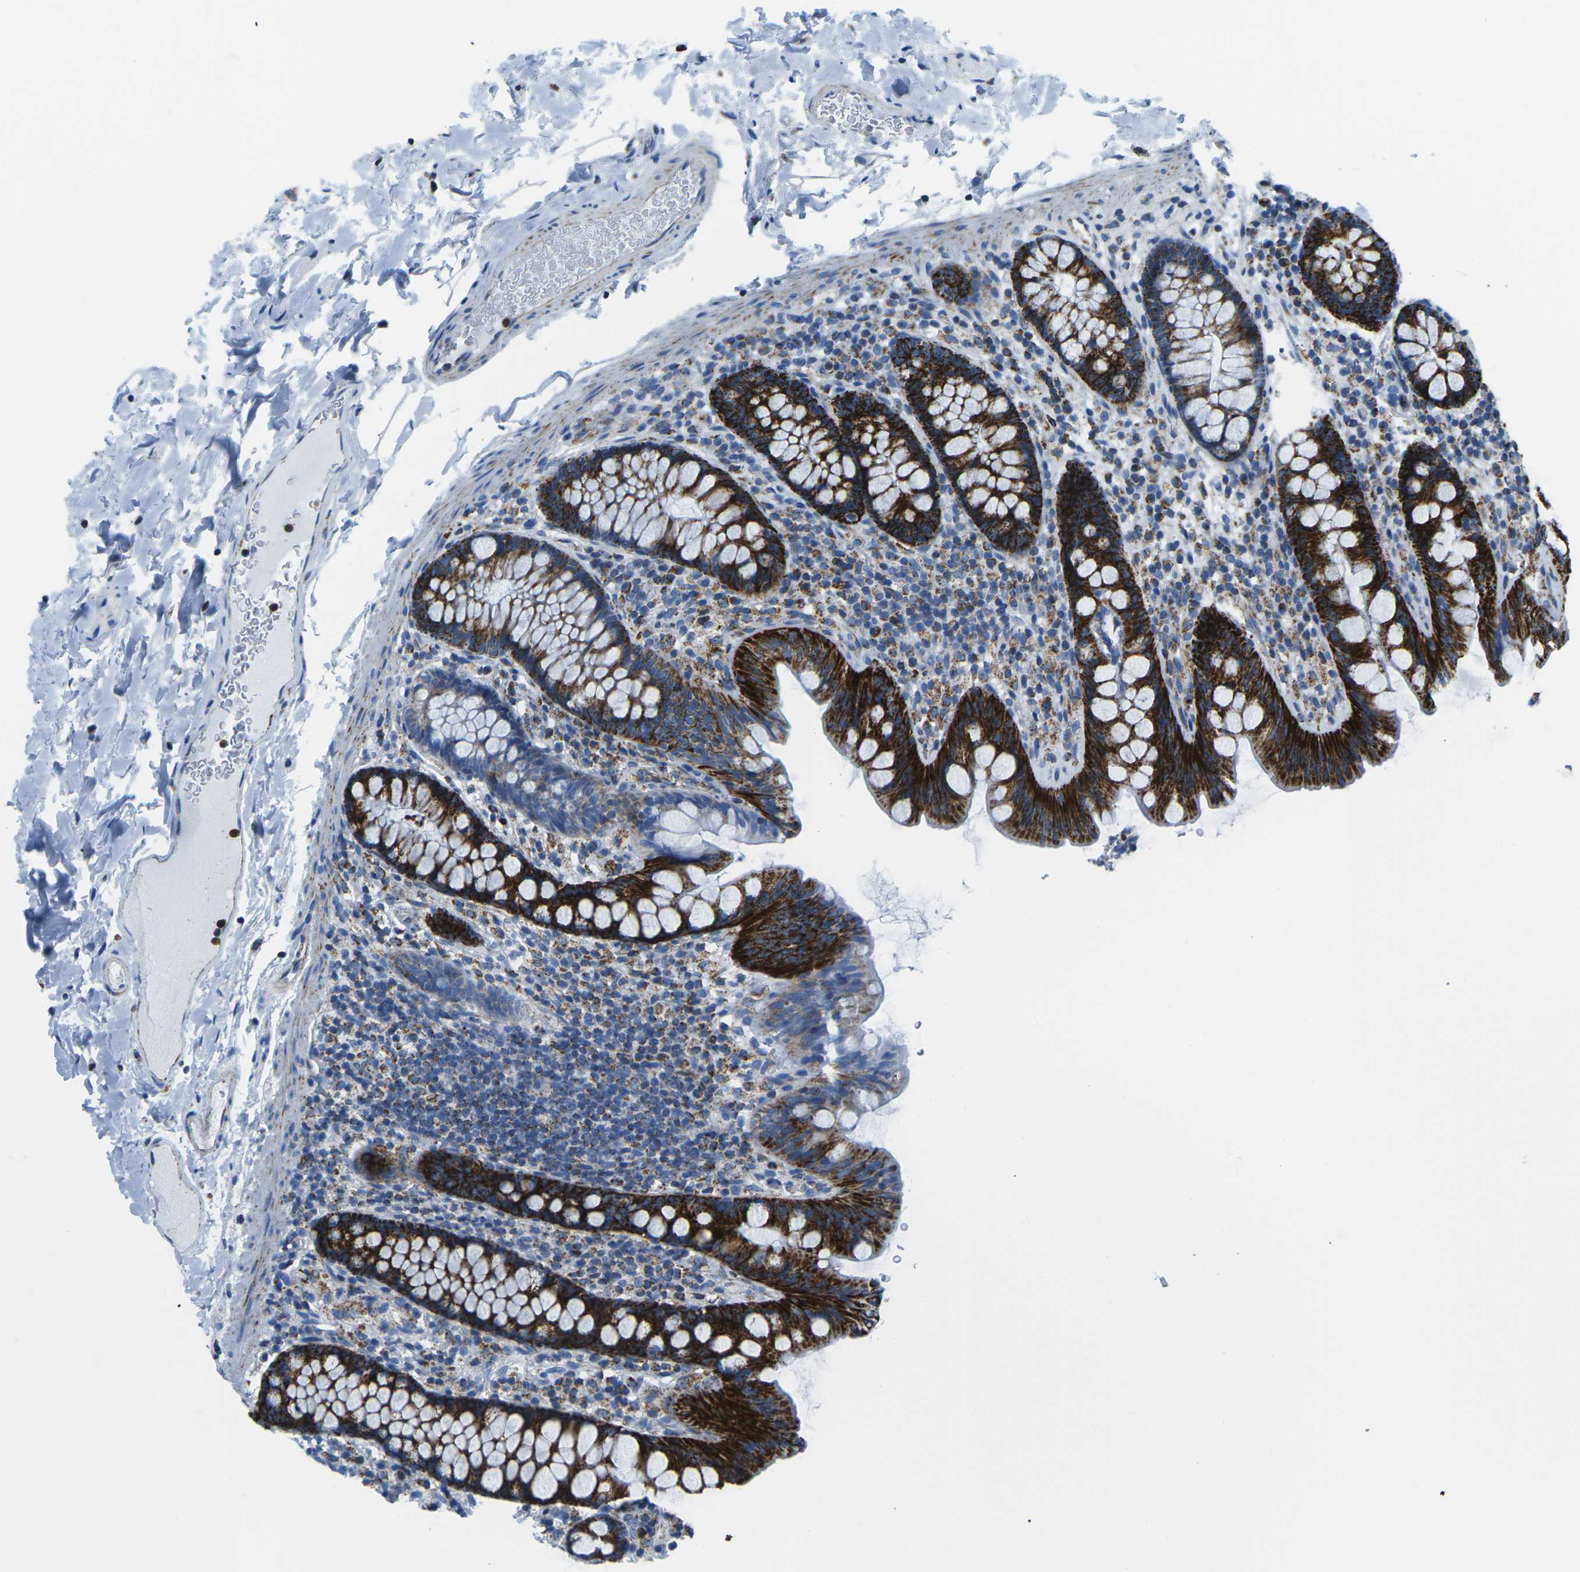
{"staining": {"intensity": "weak", "quantity": ">75%", "location": "cytoplasmic/membranous"}, "tissue": "colon", "cell_type": "Endothelial cells", "image_type": "normal", "snomed": [{"axis": "morphology", "description": "Normal tissue, NOS"}, {"axis": "topography", "description": "Colon"}], "caption": "Immunohistochemistry (IHC) image of unremarkable colon: colon stained using immunohistochemistry (IHC) shows low levels of weak protein expression localized specifically in the cytoplasmic/membranous of endothelial cells, appearing as a cytoplasmic/membranous brown color.", "gene": "COX6C", "patient": {"sex": "female", "age": 80}}